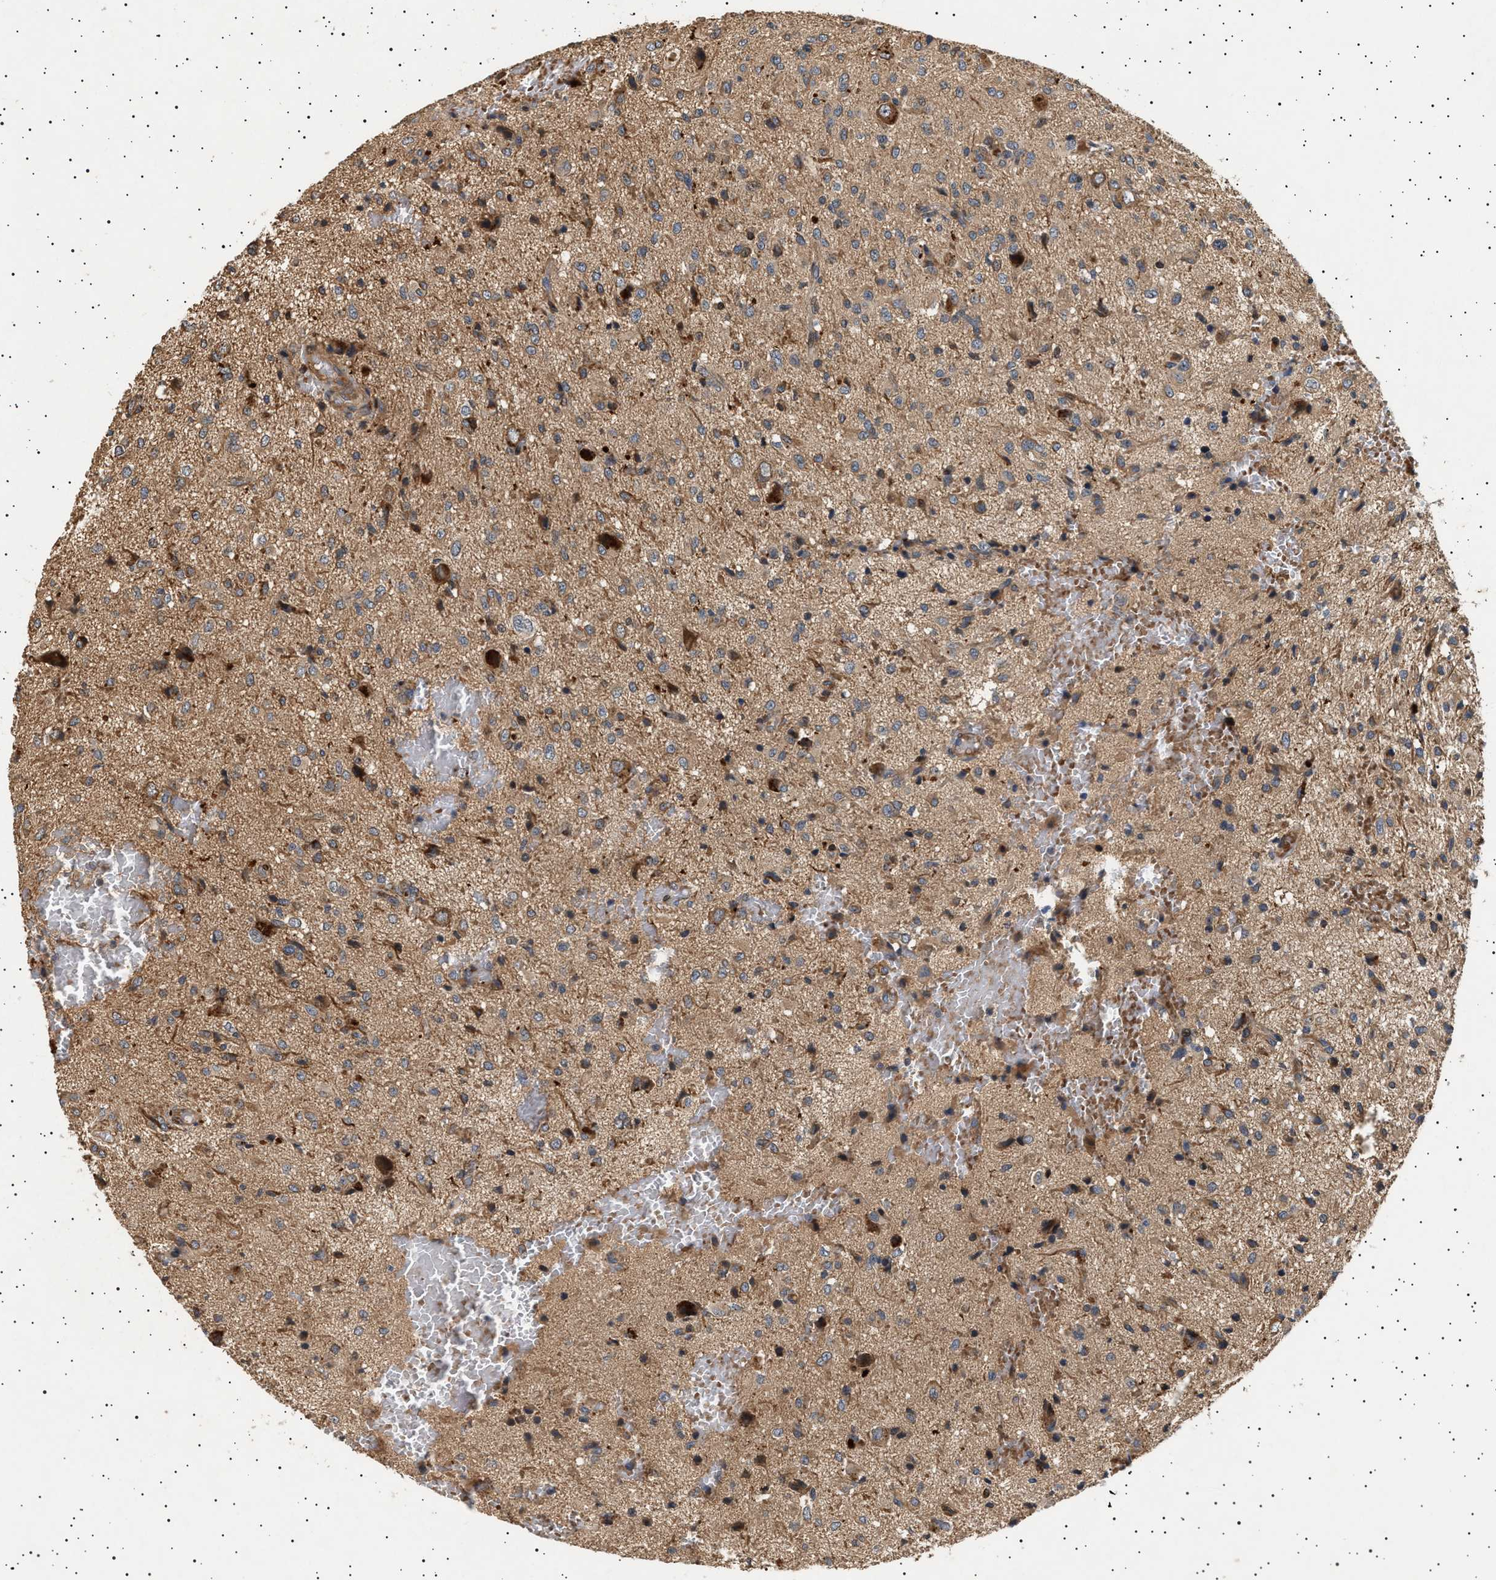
{"staining": {"intensity": "moderate", "quantity": ">75%", "location": "cytoplasmic/membranous"}, "tissue": "glioma", "cell_type": "Tumor cells", "image_type": "cancer", "snomed": [{"axis": "morphology", "description": "Glioma, malignant, High grade"}, {"axis": "topography", "description": "Brain"}], "caption": "Human malignant glioma (high-grade) stained with a protein marker displays moderate staining in tumor cells.", "gene": "GUCY1B1", "patient": {"sex": "female", "age": 59}}